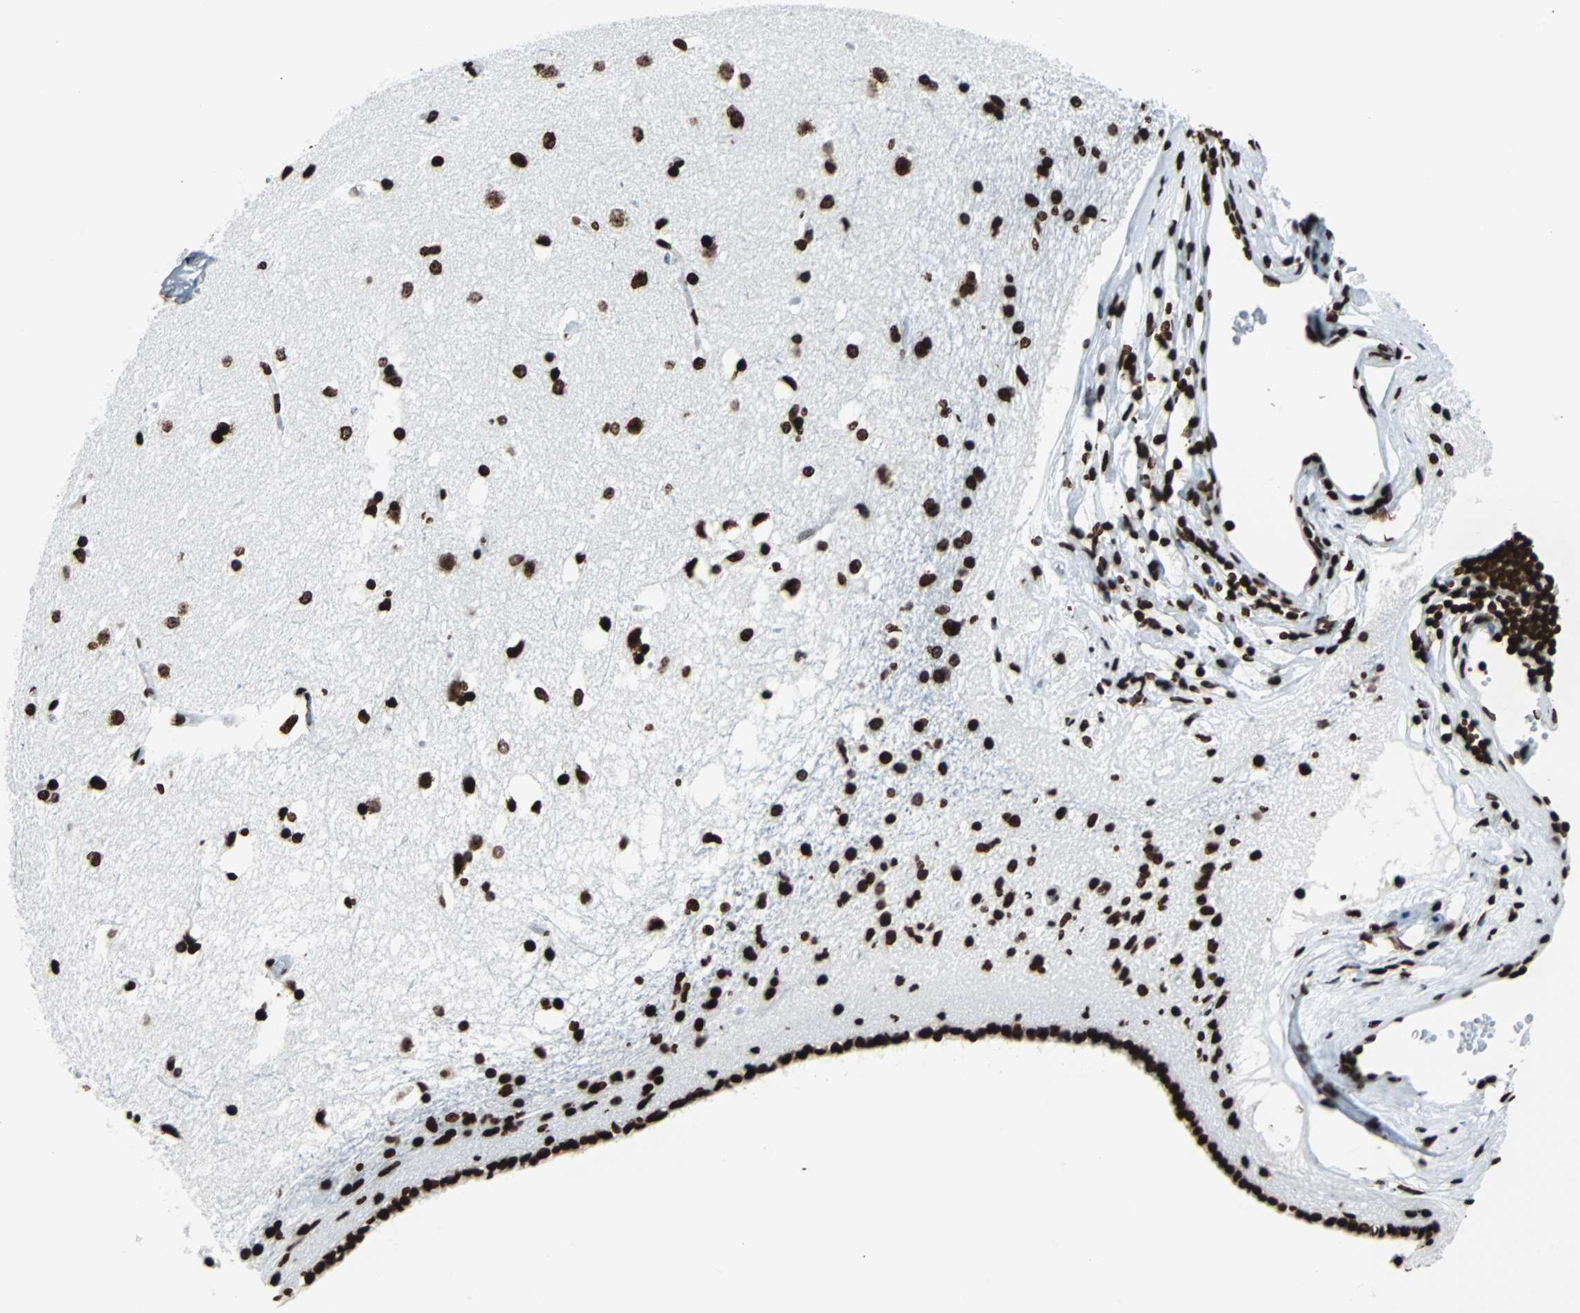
{"staining": {"intensity": "strong", "quantity": ">75%", "location": "nuclear"}, "tissue": "caudate", "cell_type": "Glial cells", "image_type": "normal", "snomed": [{"axis": "morphology", "description": "Normal tissue, NOS"}, {"axis": "topography", "description": "Lateral ventricle wall"}], "caption": "Protein positivity by IHC shows strong nuclear positivity in approximately >75% of glial cells in benign caudate. Nuclei are stained in blue.", "gene": "H2BC18", "patient": {"sex": "female", "age": 19}}